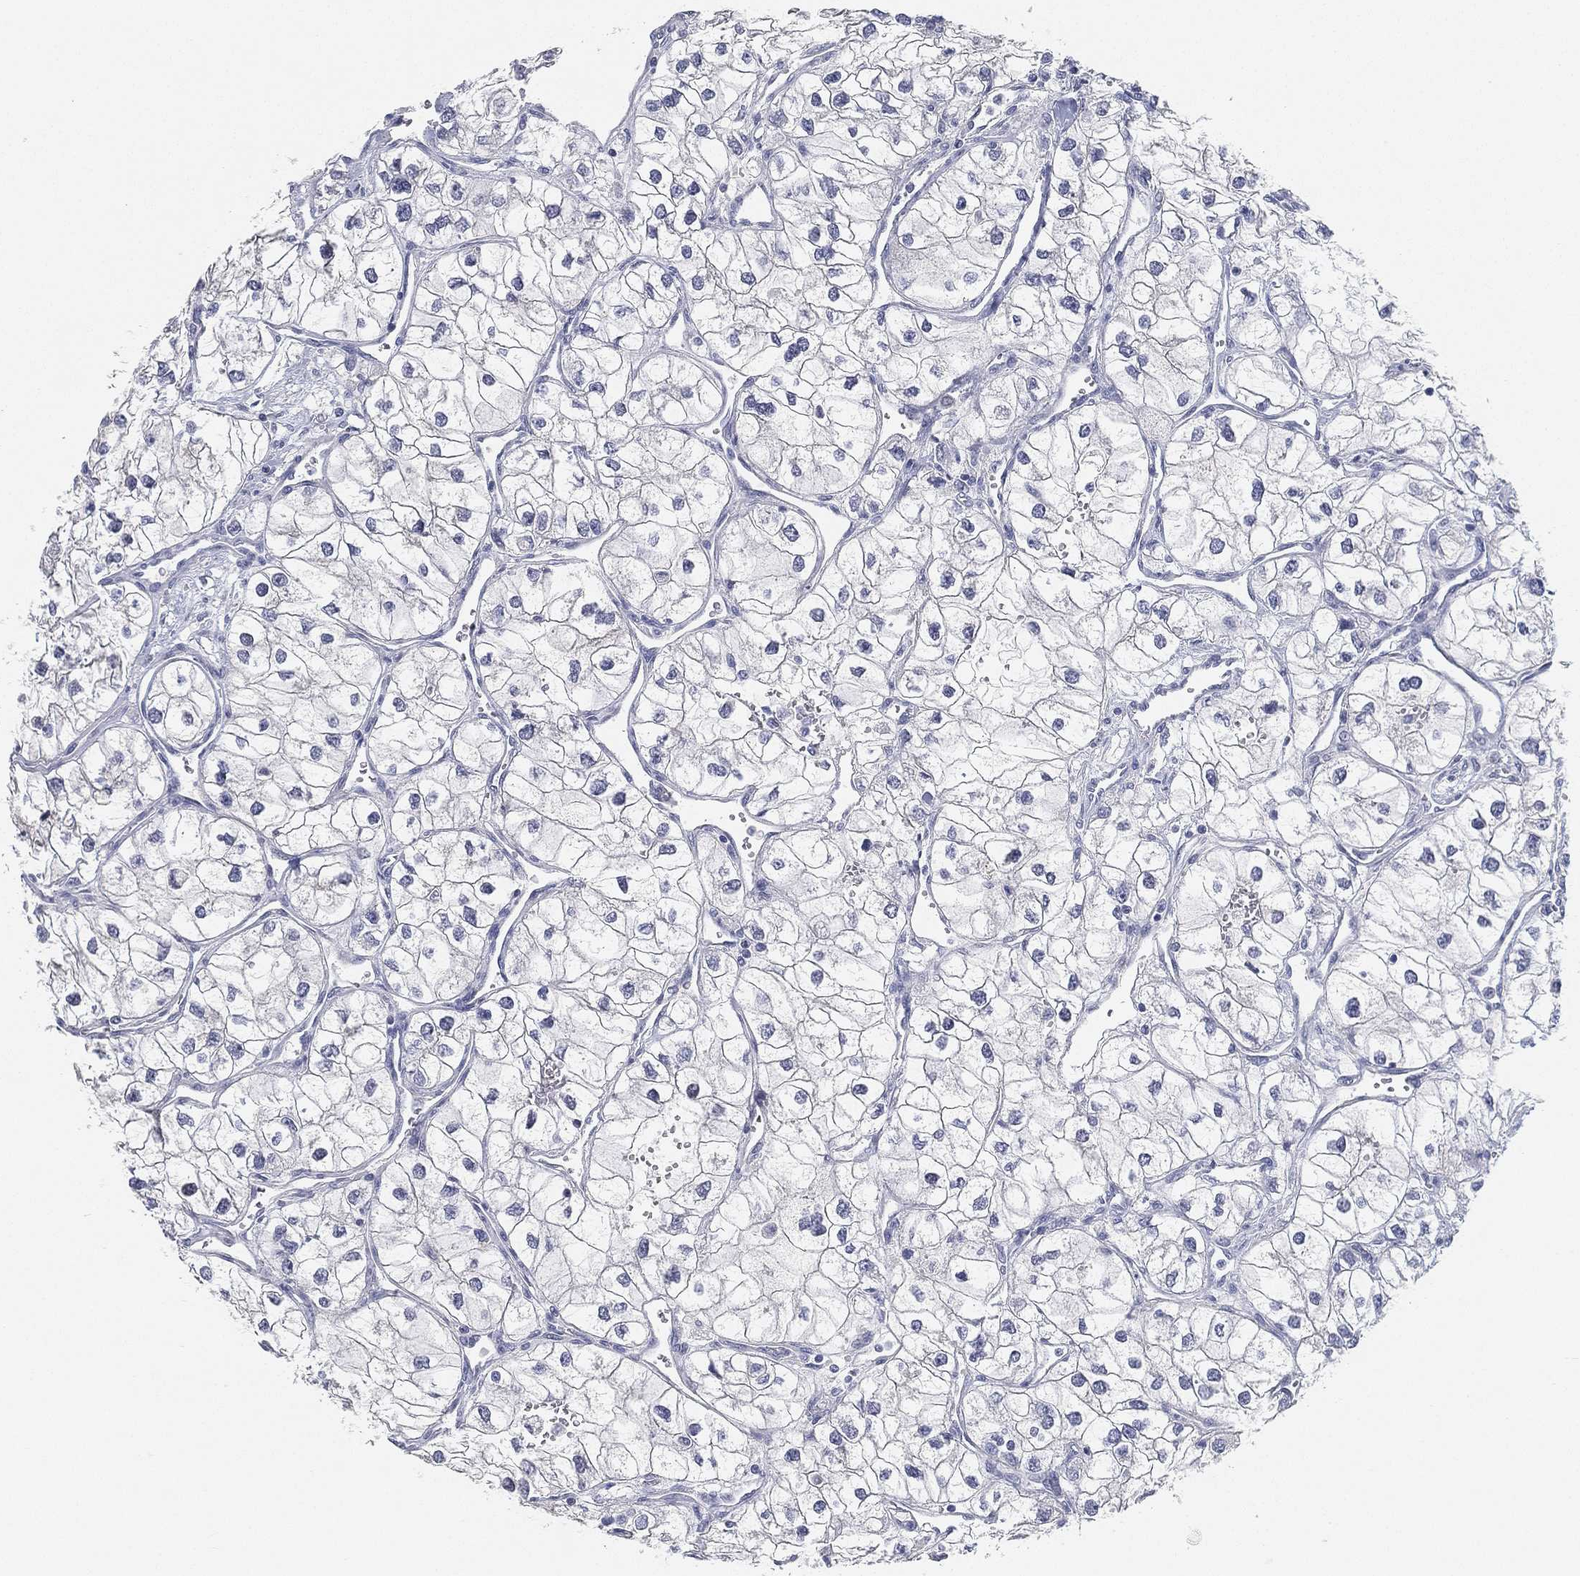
{"staining": {"intensity": "negative", "quantity": "none", "location": "none"}, "tissue": "renal cancer", "cell_type": "Tumor cells", "image_type": "cancer", "snomed": [{"axis": "morphology", "description": "Adenocarcinoma, NOS"}, {"axis": "topography", "description": "Kidney"}], "caption": "Renal adenocarcinoma was stained to show a protein in brown. There is no significant positivity in tumor cells.", "gene": "GPR61", "patient": {"sex": "male", "age": 59}}